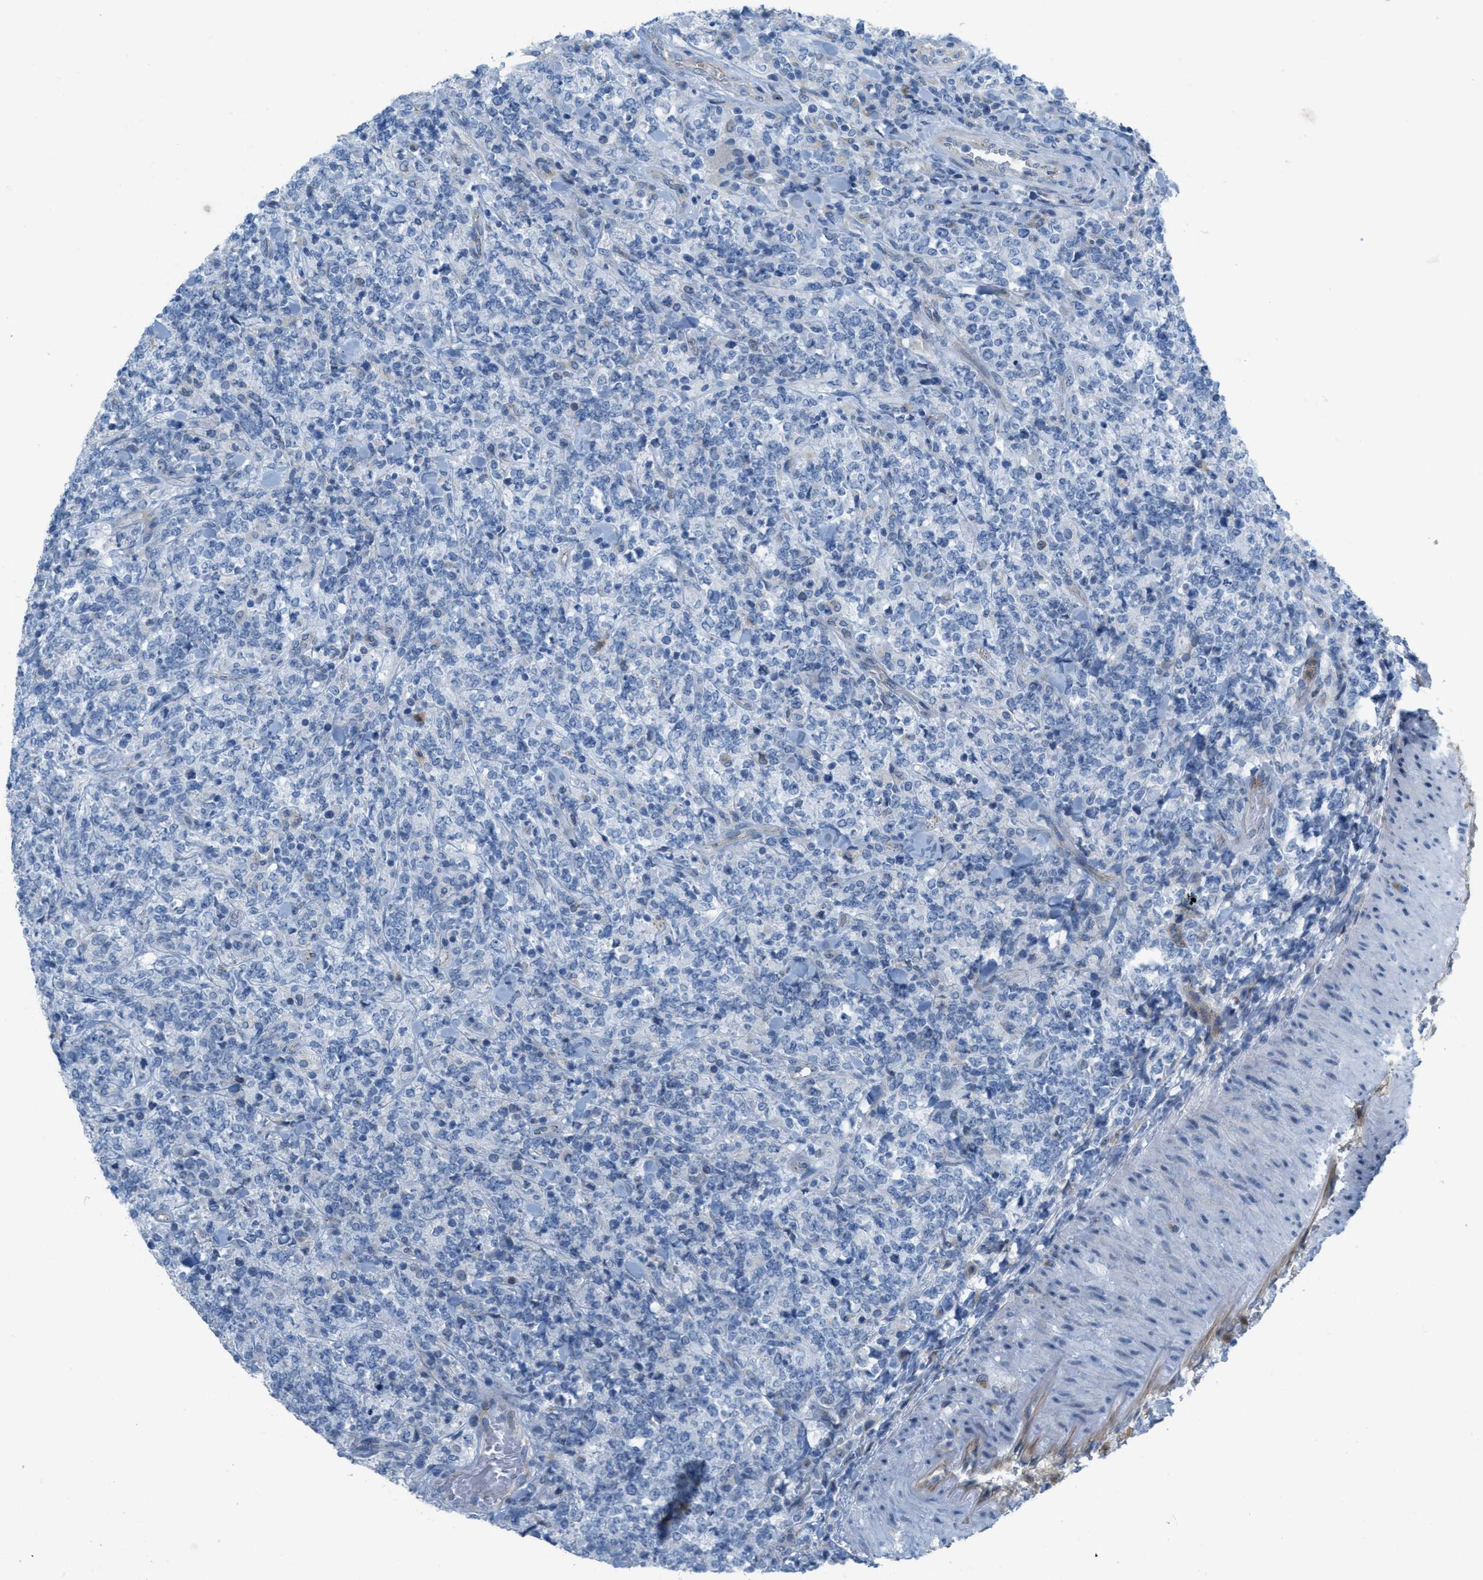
{"staining": {"intensity": "negative", "quantity": "none", "location": "none"}, "tissue": "lymphoma", "cell_type": "Tumor cells", "image_type": "cancer", "snomed": [{"axis": "morphology", "description": "Malignant lymphoma, non-Hodgkin's type, High grade"}, {"axis": "topography", "description": "Soft tissue"}], "caption": "Micrograph shows no significant protein staining in tumor cells of lymphoma.", "gene": "CRB3", "patient": {"sex": "male", "age": 18}}